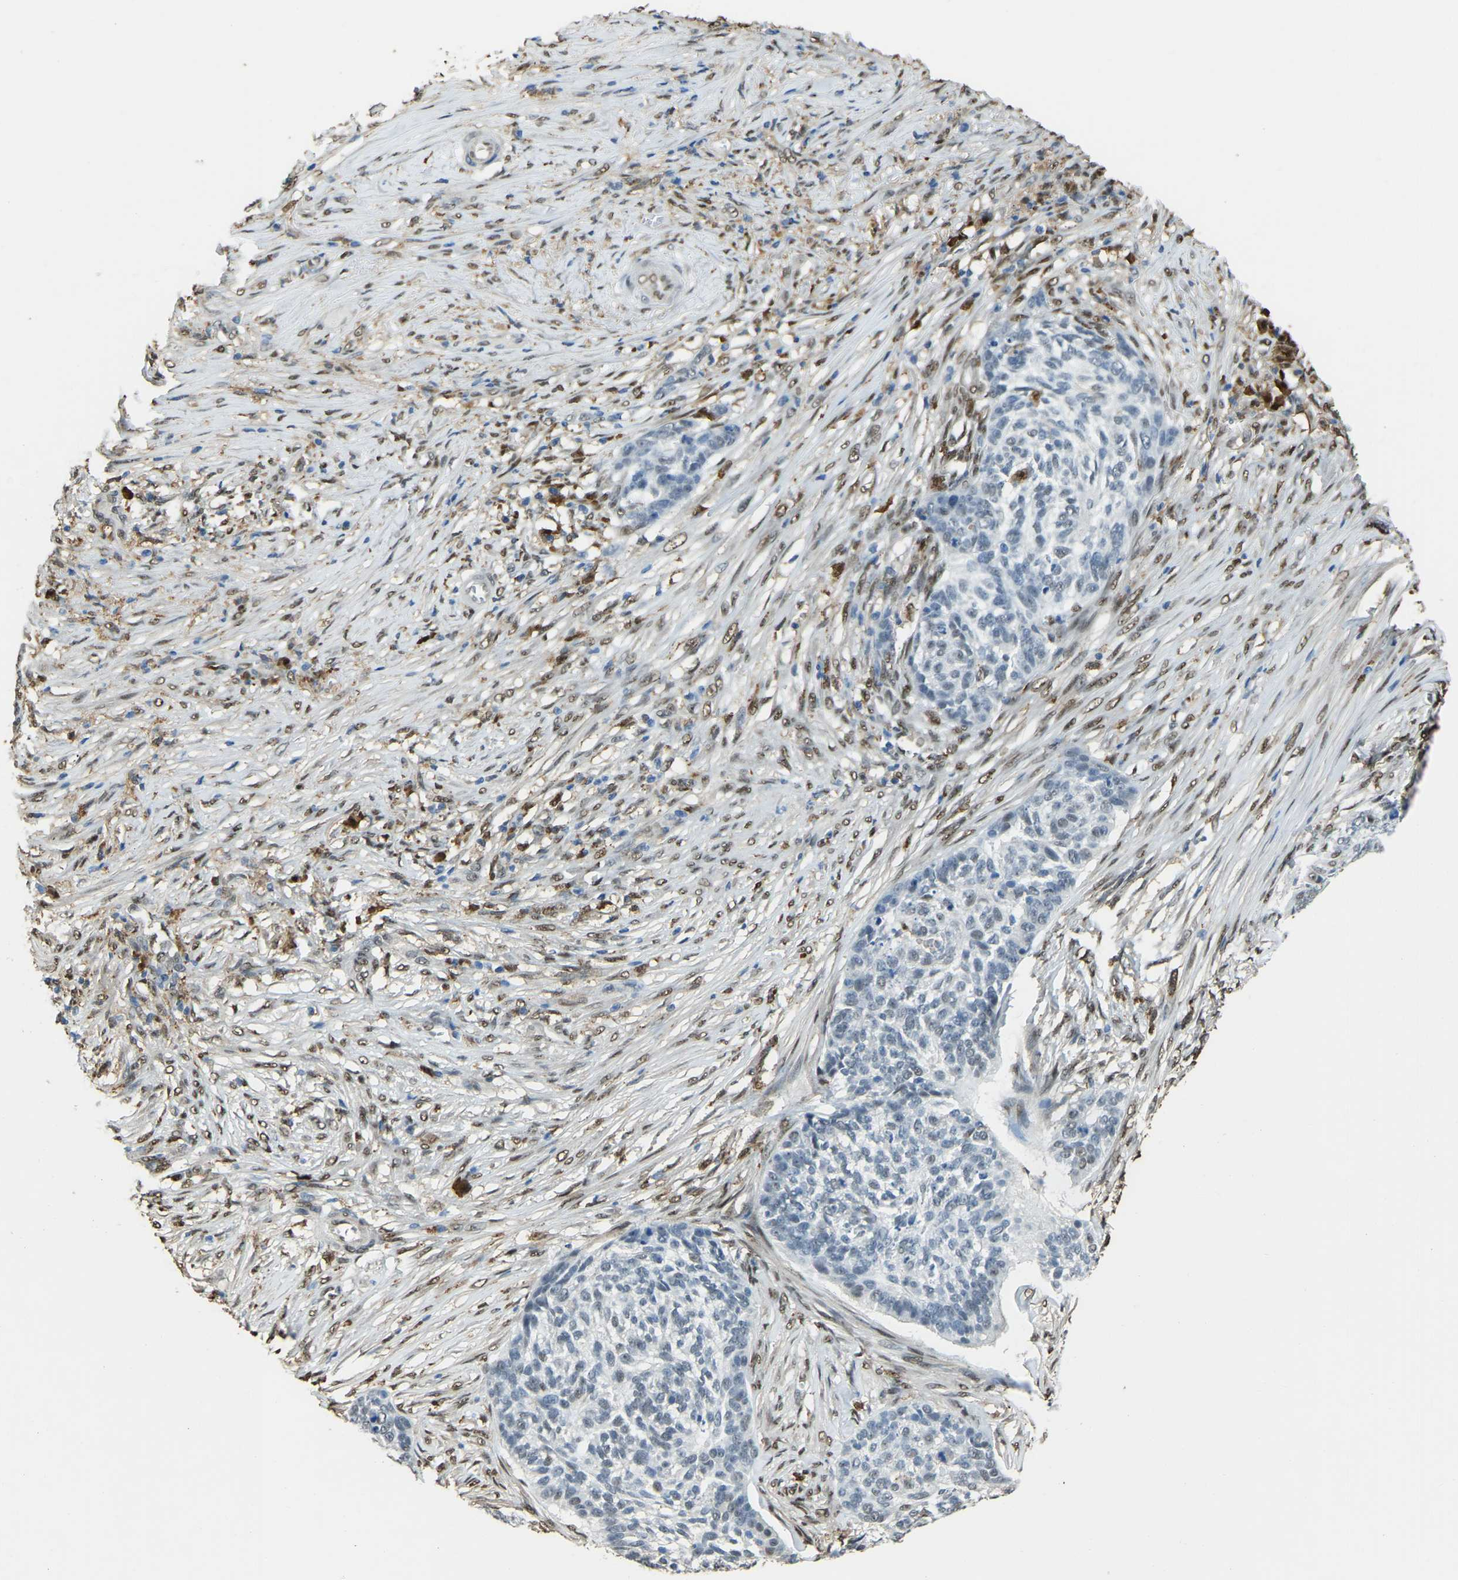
{"staining": {"intensity": "negative", "quantity": "none", "location": "none"}, "tissue": "skin cancer", "cell_type": "Tumor cells", "image_type": "cancer", "snomed": [{"axis": "morphology", "description": "Basal cell carcinoma"}, {"axis": "topography", "description": "Skin"}], "caption": "Immunohistochemistry histopathology image of neoplastic tissue: human skin cancer stained with DAB (3,3'-diaminobenzidine) reveals no significant protein staining in tumor cells. (Brightfield microscopy of DAB immunohistochemistry (IHC) at high magnification).", "gene": "NANS", "patient": {"sex": "male", "age": 85}}